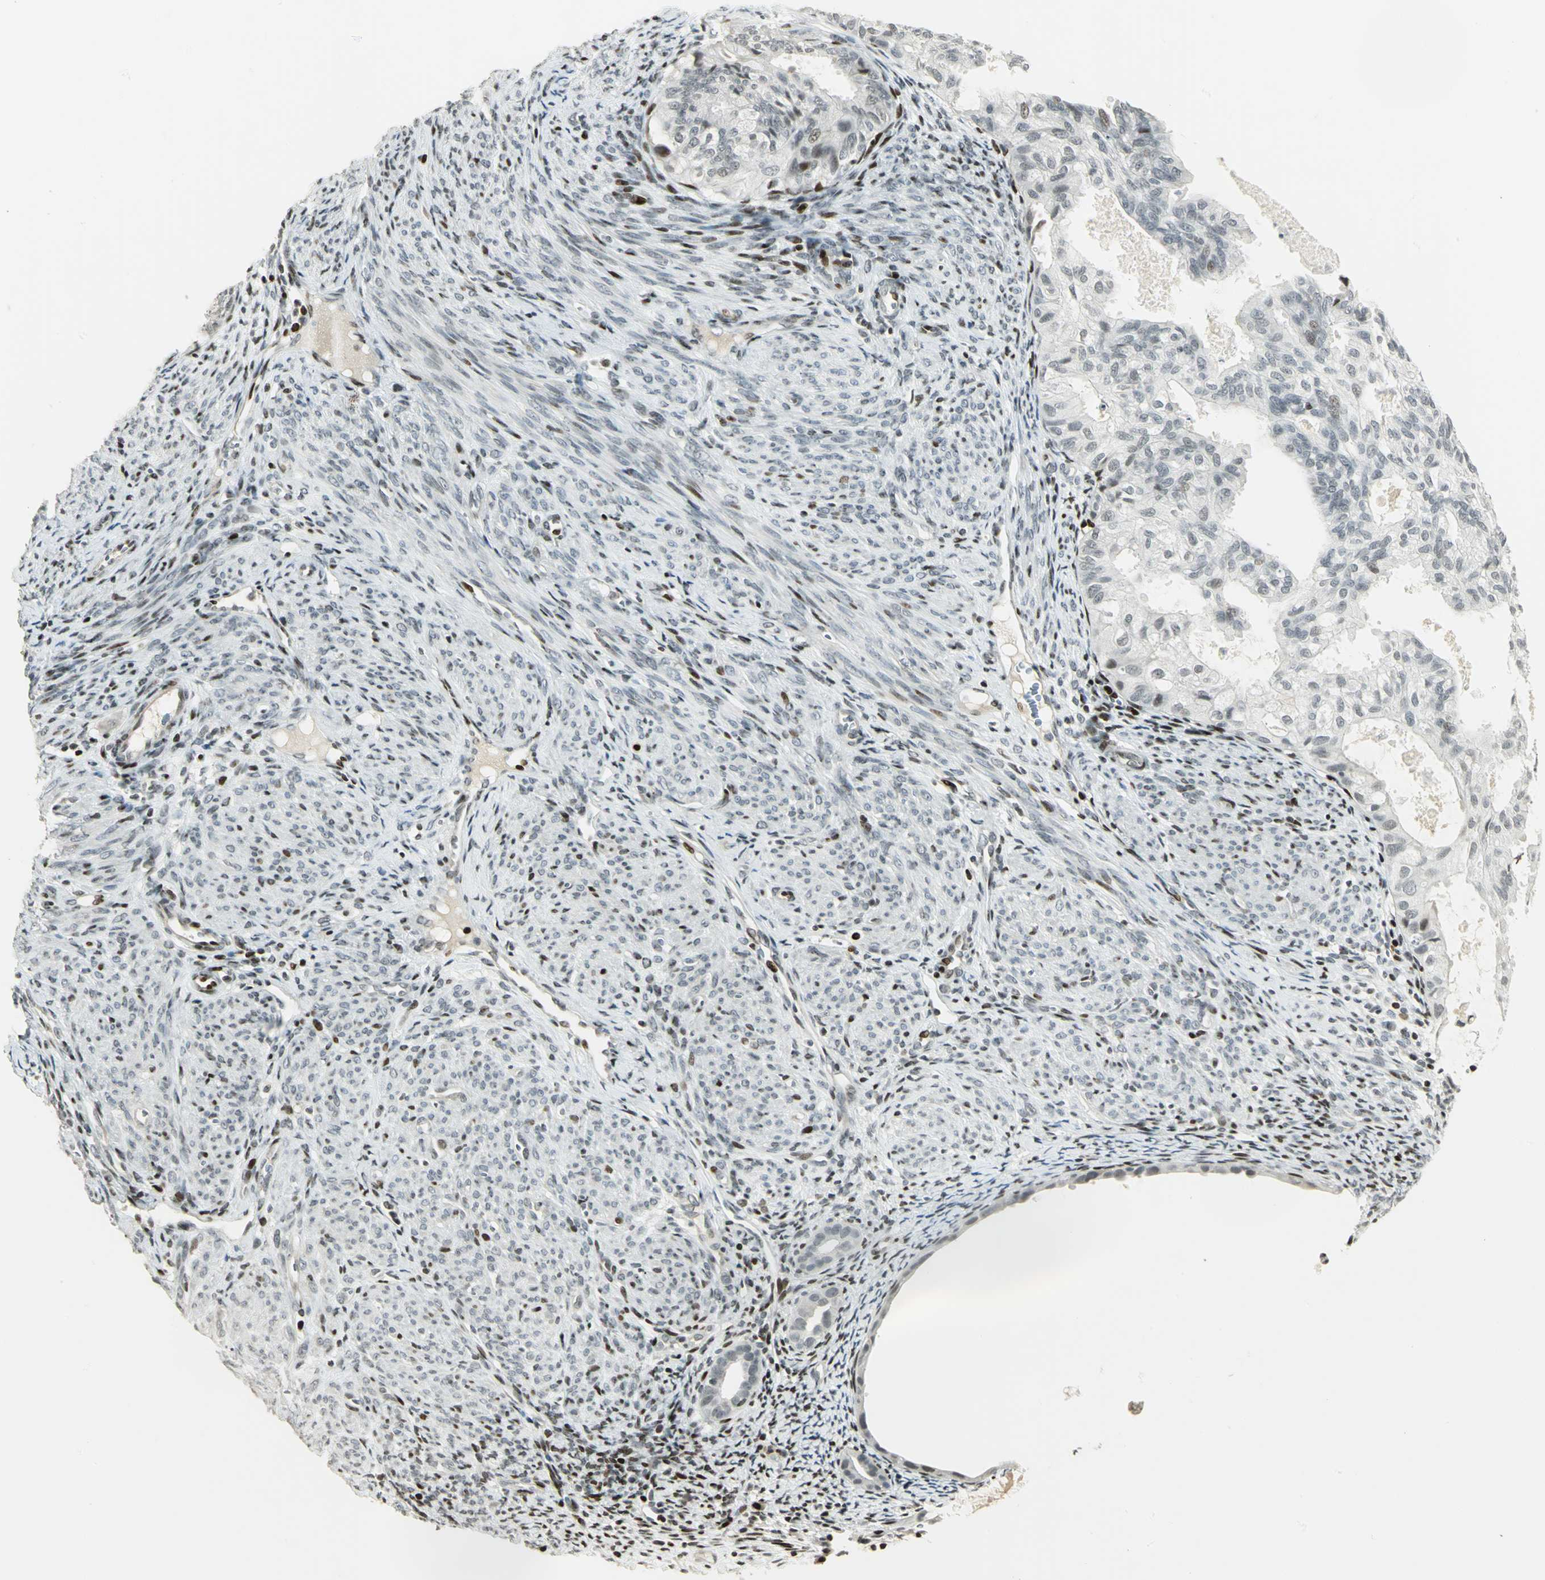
{"staining": {"intensity": "weak", "quantity": "<25%", "location": "nuclear"}, "tissue": "cervical cancer", "cell_type": "Tumor cells", "image_type": "cancer", "snomed": [{"axis": "morphology", "description": "Normal tissue, NOS"}, {"axis": "morphology", "description": "Adenocarcinoma, NOS"}, {"axis": "topography", "description": "Cervix"}, {"axis": "topography", "description": "Endometrium"}], "caption": "Tumor cells show no significant expression in adenocarcinoma (cervical).", "gene": "KDM1A", "patient": {"sex": "female", "age": 86}}